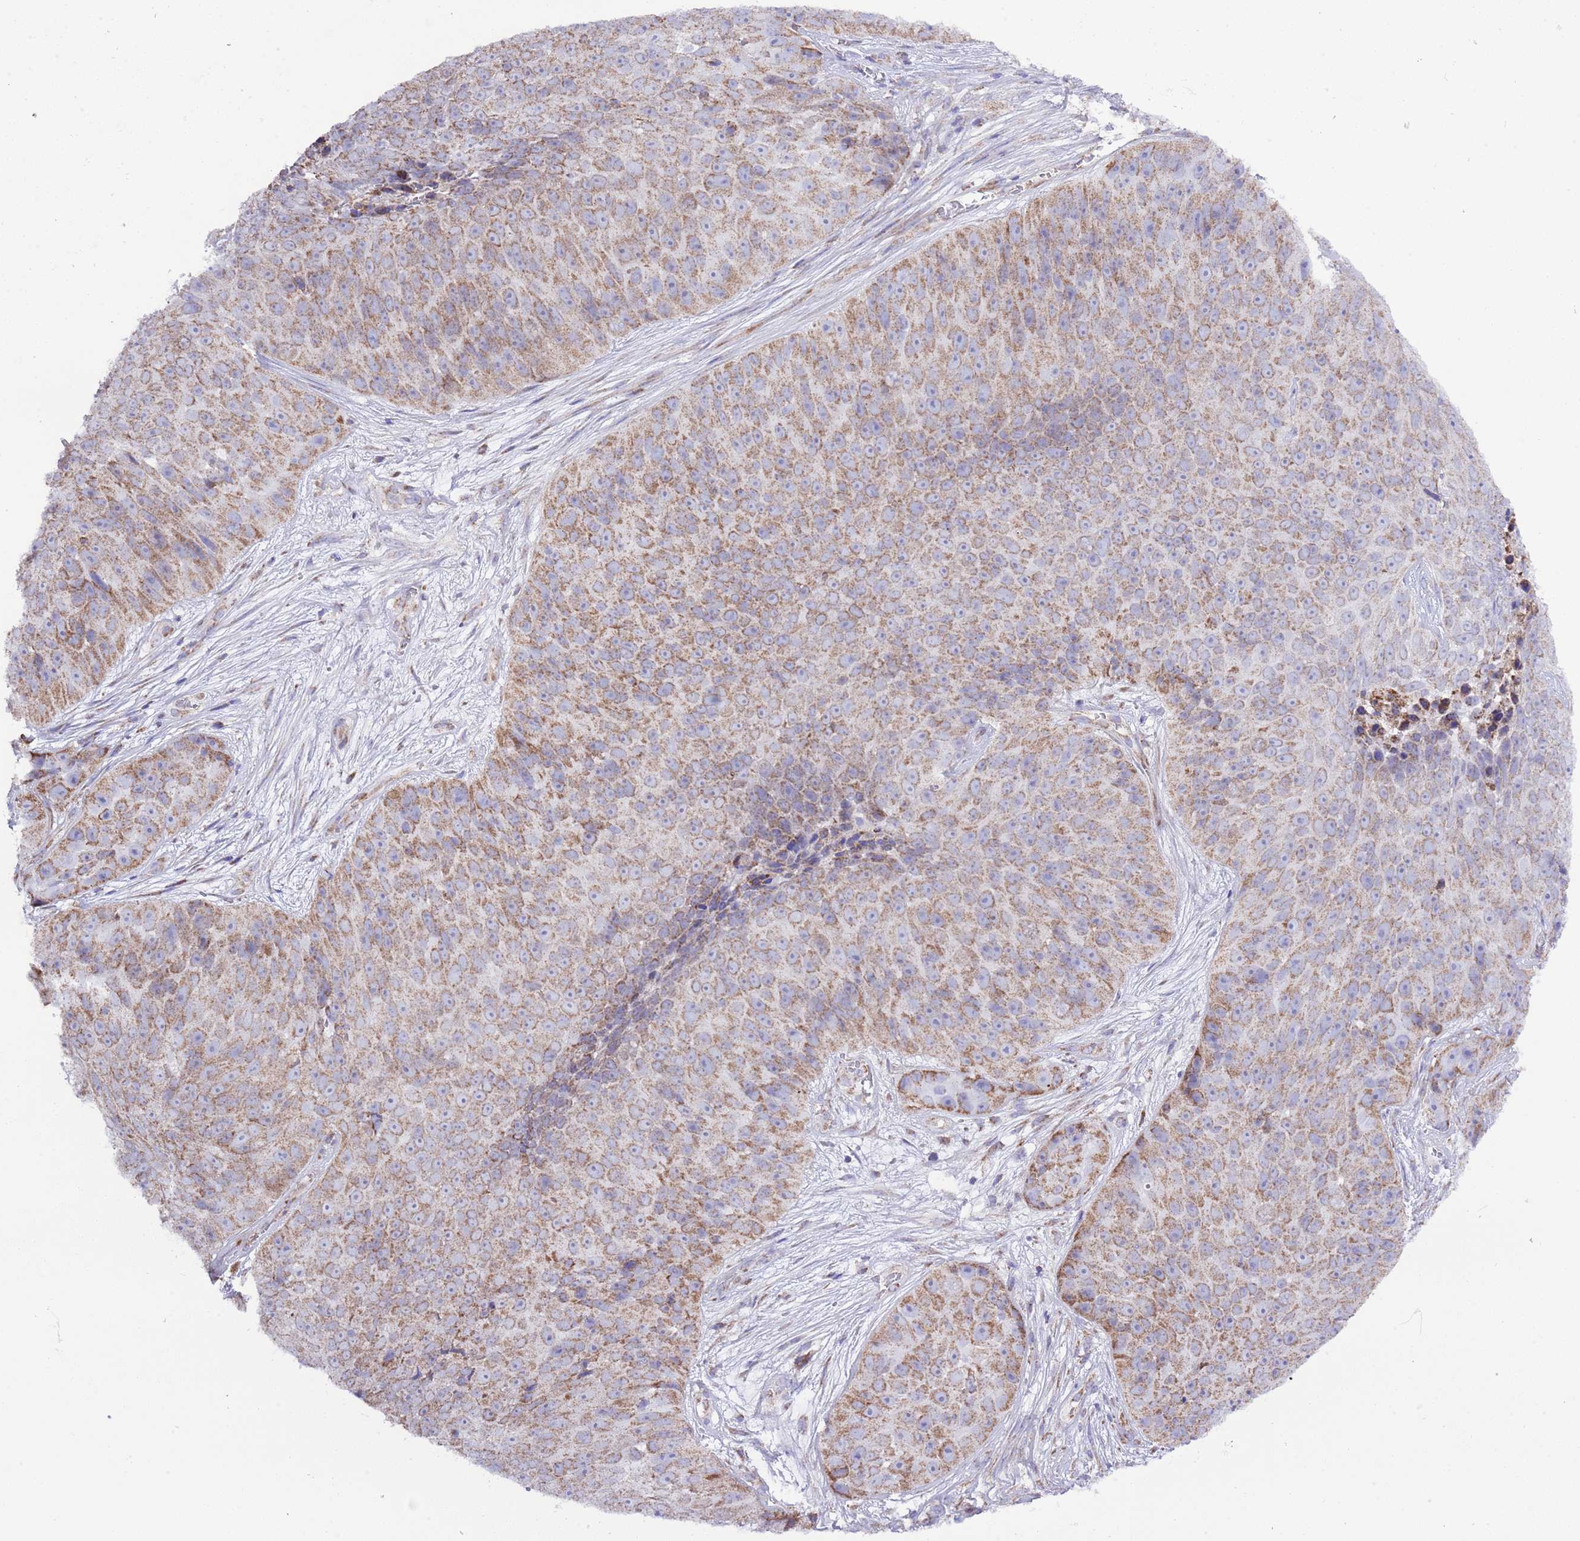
{"staining": {"intensity": "moderate", "quantity": ">75%", "location": "cytoplasmic/membranous"}, "tissue": "skin cancer", "cell_type": "Tumor cells", "image_type": "cancer", "snomed": [{"axis": "morphology", "description": "Squamous cell carcinoma, NOS"}, {"axis": "topography", "description": "Skin"}], "caption": "Protein expression analysis of human skin squamous cell carcinoma reveals moderate cytoplasmic/membranous positivity in approximately >75% of tumor cells. (DAB (3,3'-diaminobenzidine) IHC with brightfield microscopy, high magnification).", "gene": "TEKTIP1", "patient": {"sex": "female", "age": 87}}